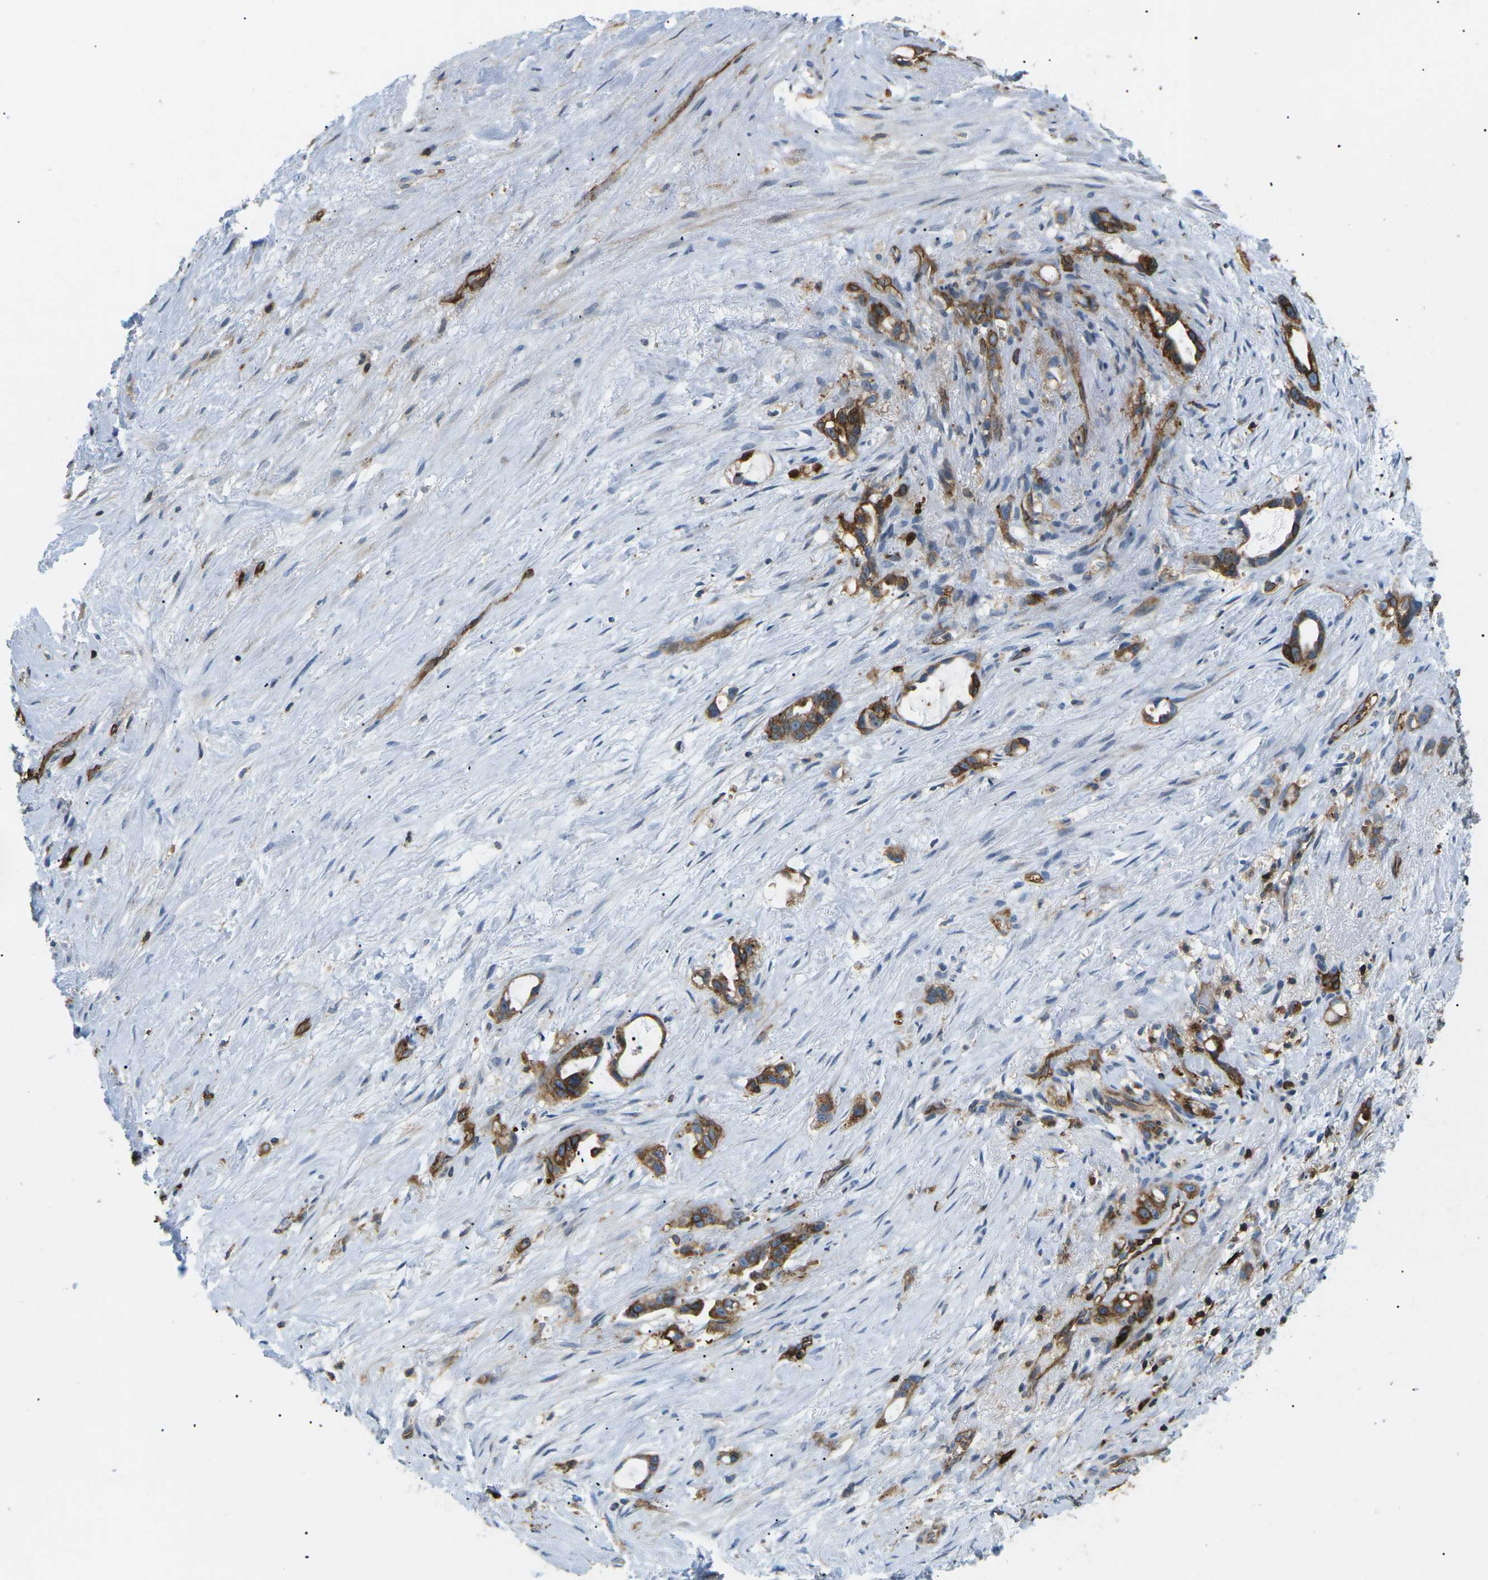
{"staining": {"intensity": "moderate", "quantity": ">75%", "location": "cytoplasmic/membranous"}, "tissue": "liver cancer", "cell_type": "Tumor cells", "image_type": "cancer", "snomed": [{"axis": "morphology", "description": "Cholangiocarcinoma"}, {"axis": "topography", "description": "Liver"}], "caption": "Human liver cancer (cholangiocarcinoma) stained with a brown dye reveals moderate cytoplasmic/membranous positive staining in about >75% of tumor cells.", "gene": "HLA-B", "patient": {"sex": "female", "age": 65}}